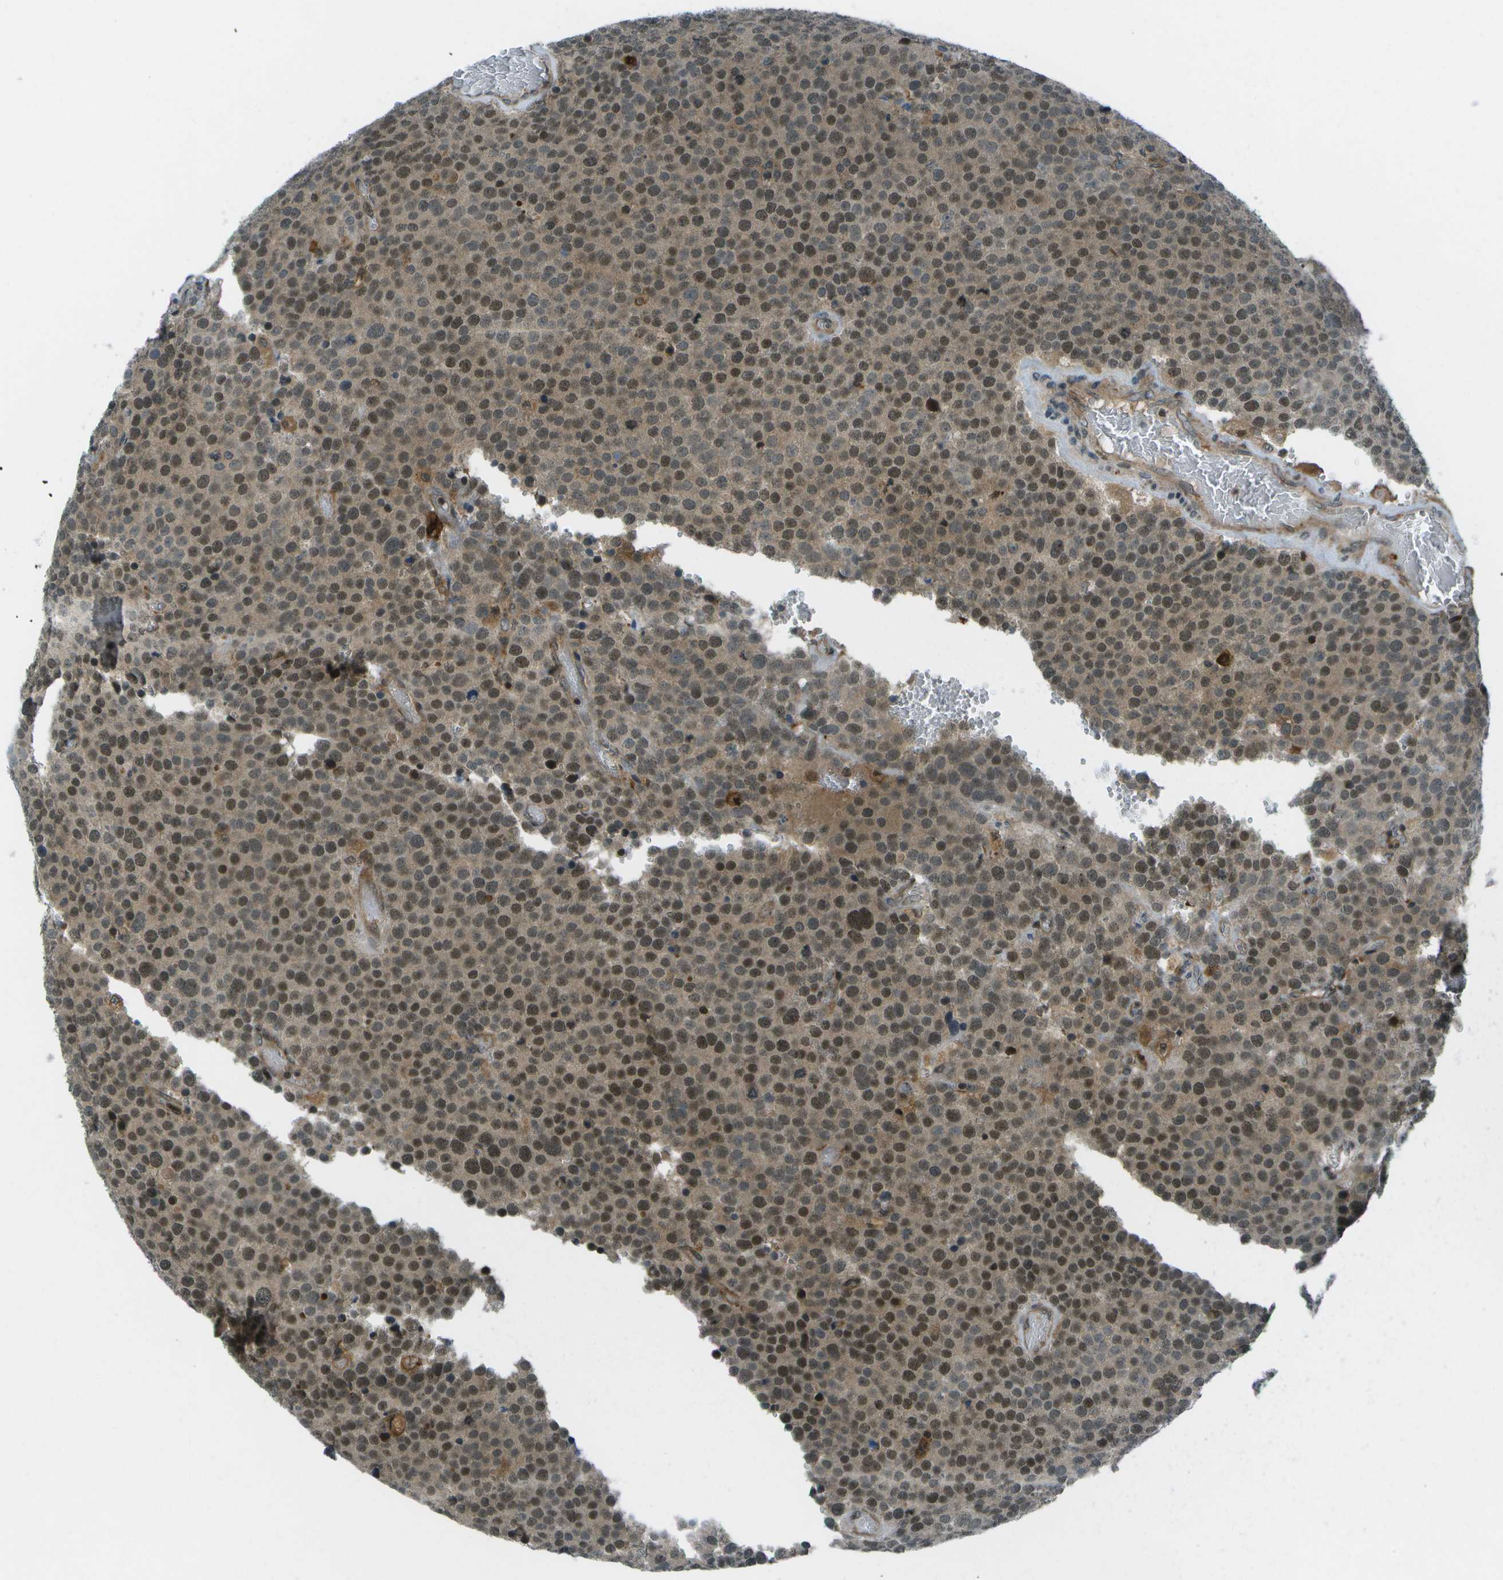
{"staining": {"intensity": "moderate", "quantity": ">75%", "location": "cytoplasmic/membranous,nuclear"}, "tissue": "testis cancer", "cell_type": "Tumor cells", "image_type": "cancer", "snomed": [{"axis": "morphology", "description": "Normal tissue, NOS"}, {"axis": "morphology", "description": "Seminoma, NOS"}, {"axis": "topography", "description": "Testis"}], "caption": "Protein analysis of seminoma (testis) tissue demonstrates moderate cytoplasmic/membranous and nuclear expression in approximately >75% of tumor cells.", "gene": "TMEM19", "patient": {"sex": "male", "age": 71}}